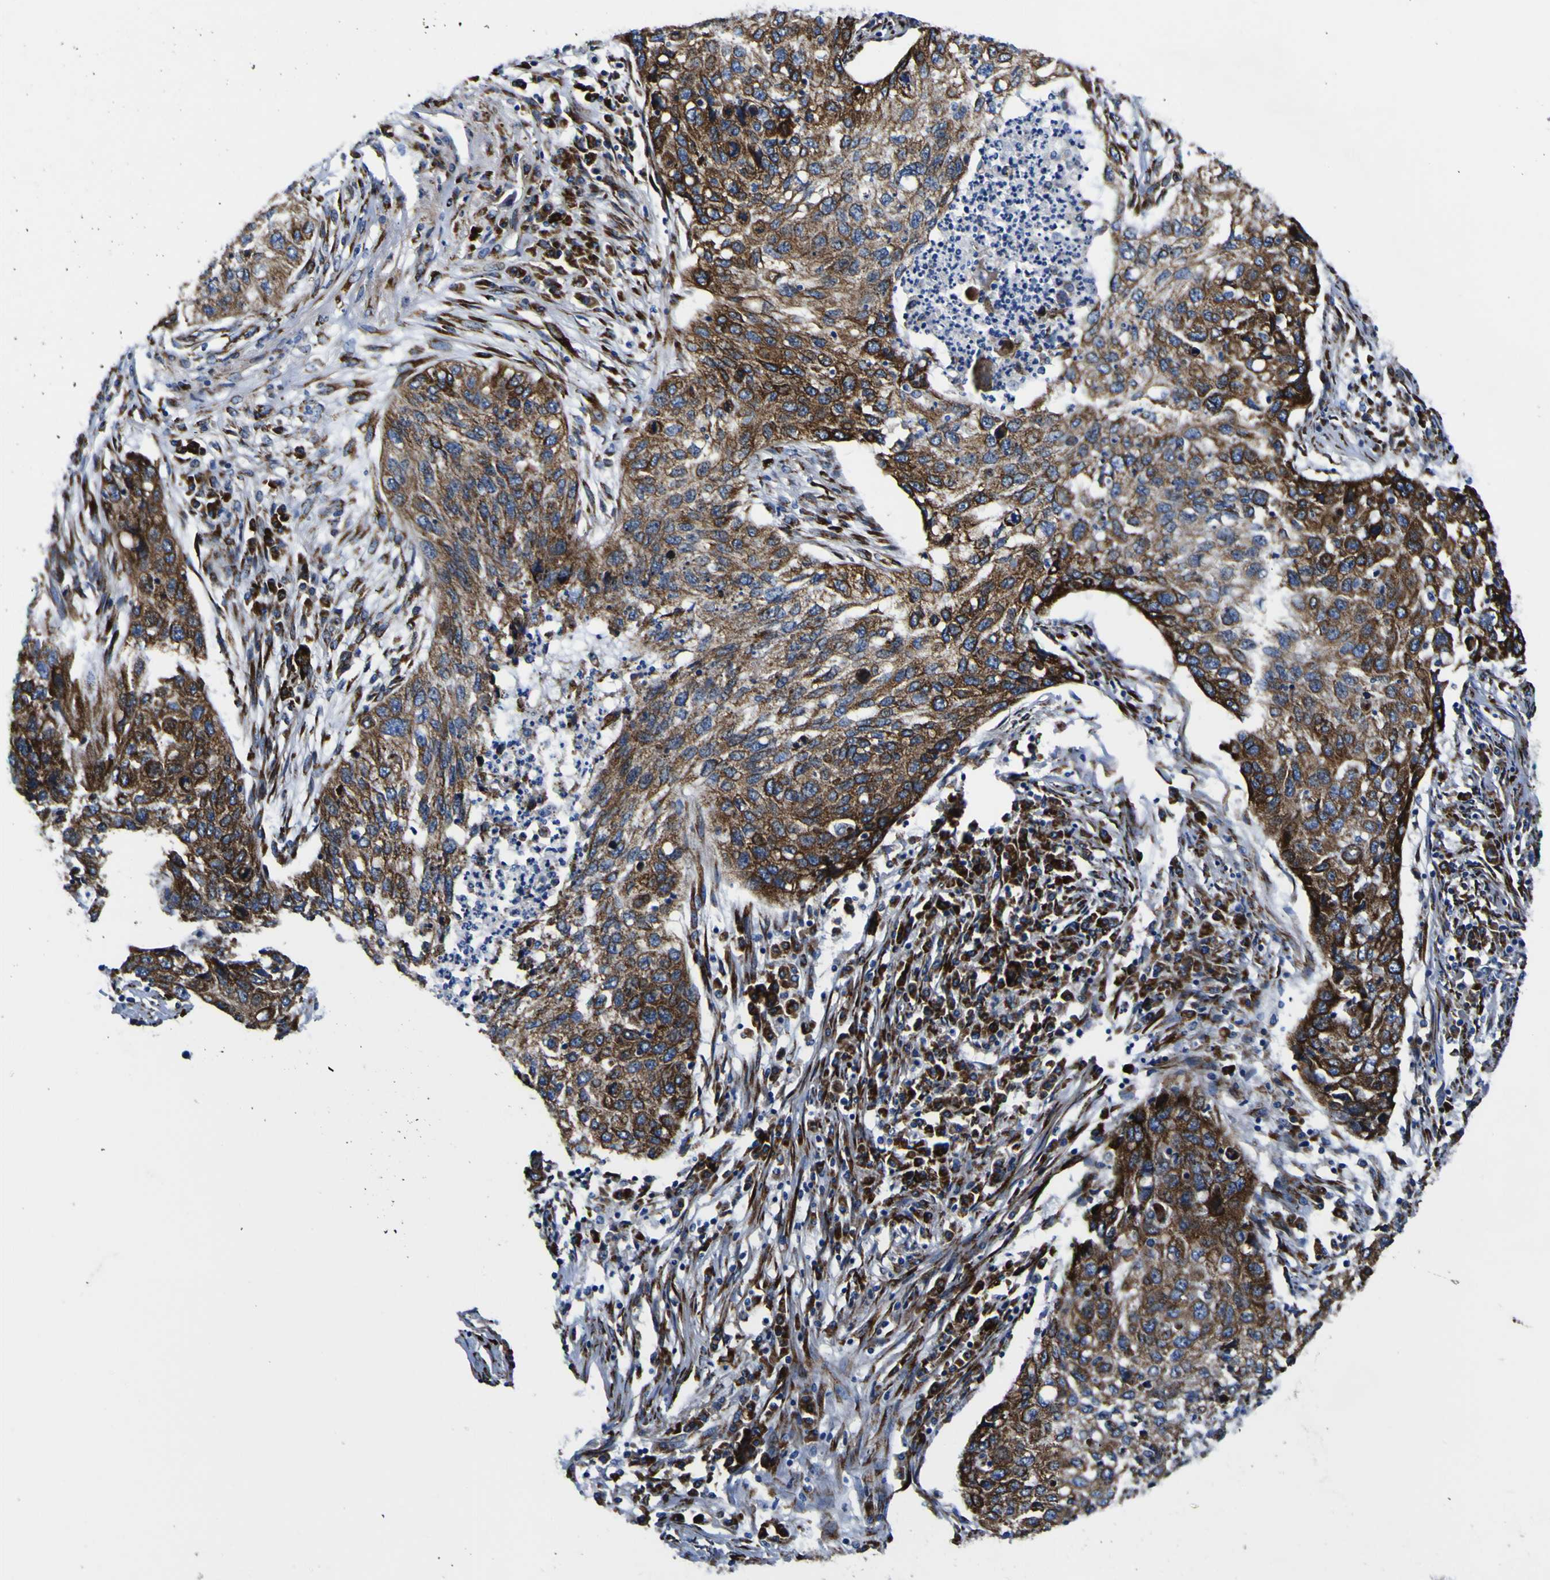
{"staining": {"intensity": "strong", "quantity": ">75%", "location": "cytoplasmic/membranous"}, "tissue": "lung cancer", "cell_type": "Tumor cells", "image_type": "cancer", "snomed": [{"axis": "morphology", "description": "Squamous cell carcinoma, NOS"}, {"axis": "topography", "description": "Lung"}], "caption": "Lung cancer stained with immunohistochemistry displays strong cytoplasmic/membranous expression in about >75% of tumor cells.", "gene": "SCD", "patient": {"sex": "female", "age": 63}}